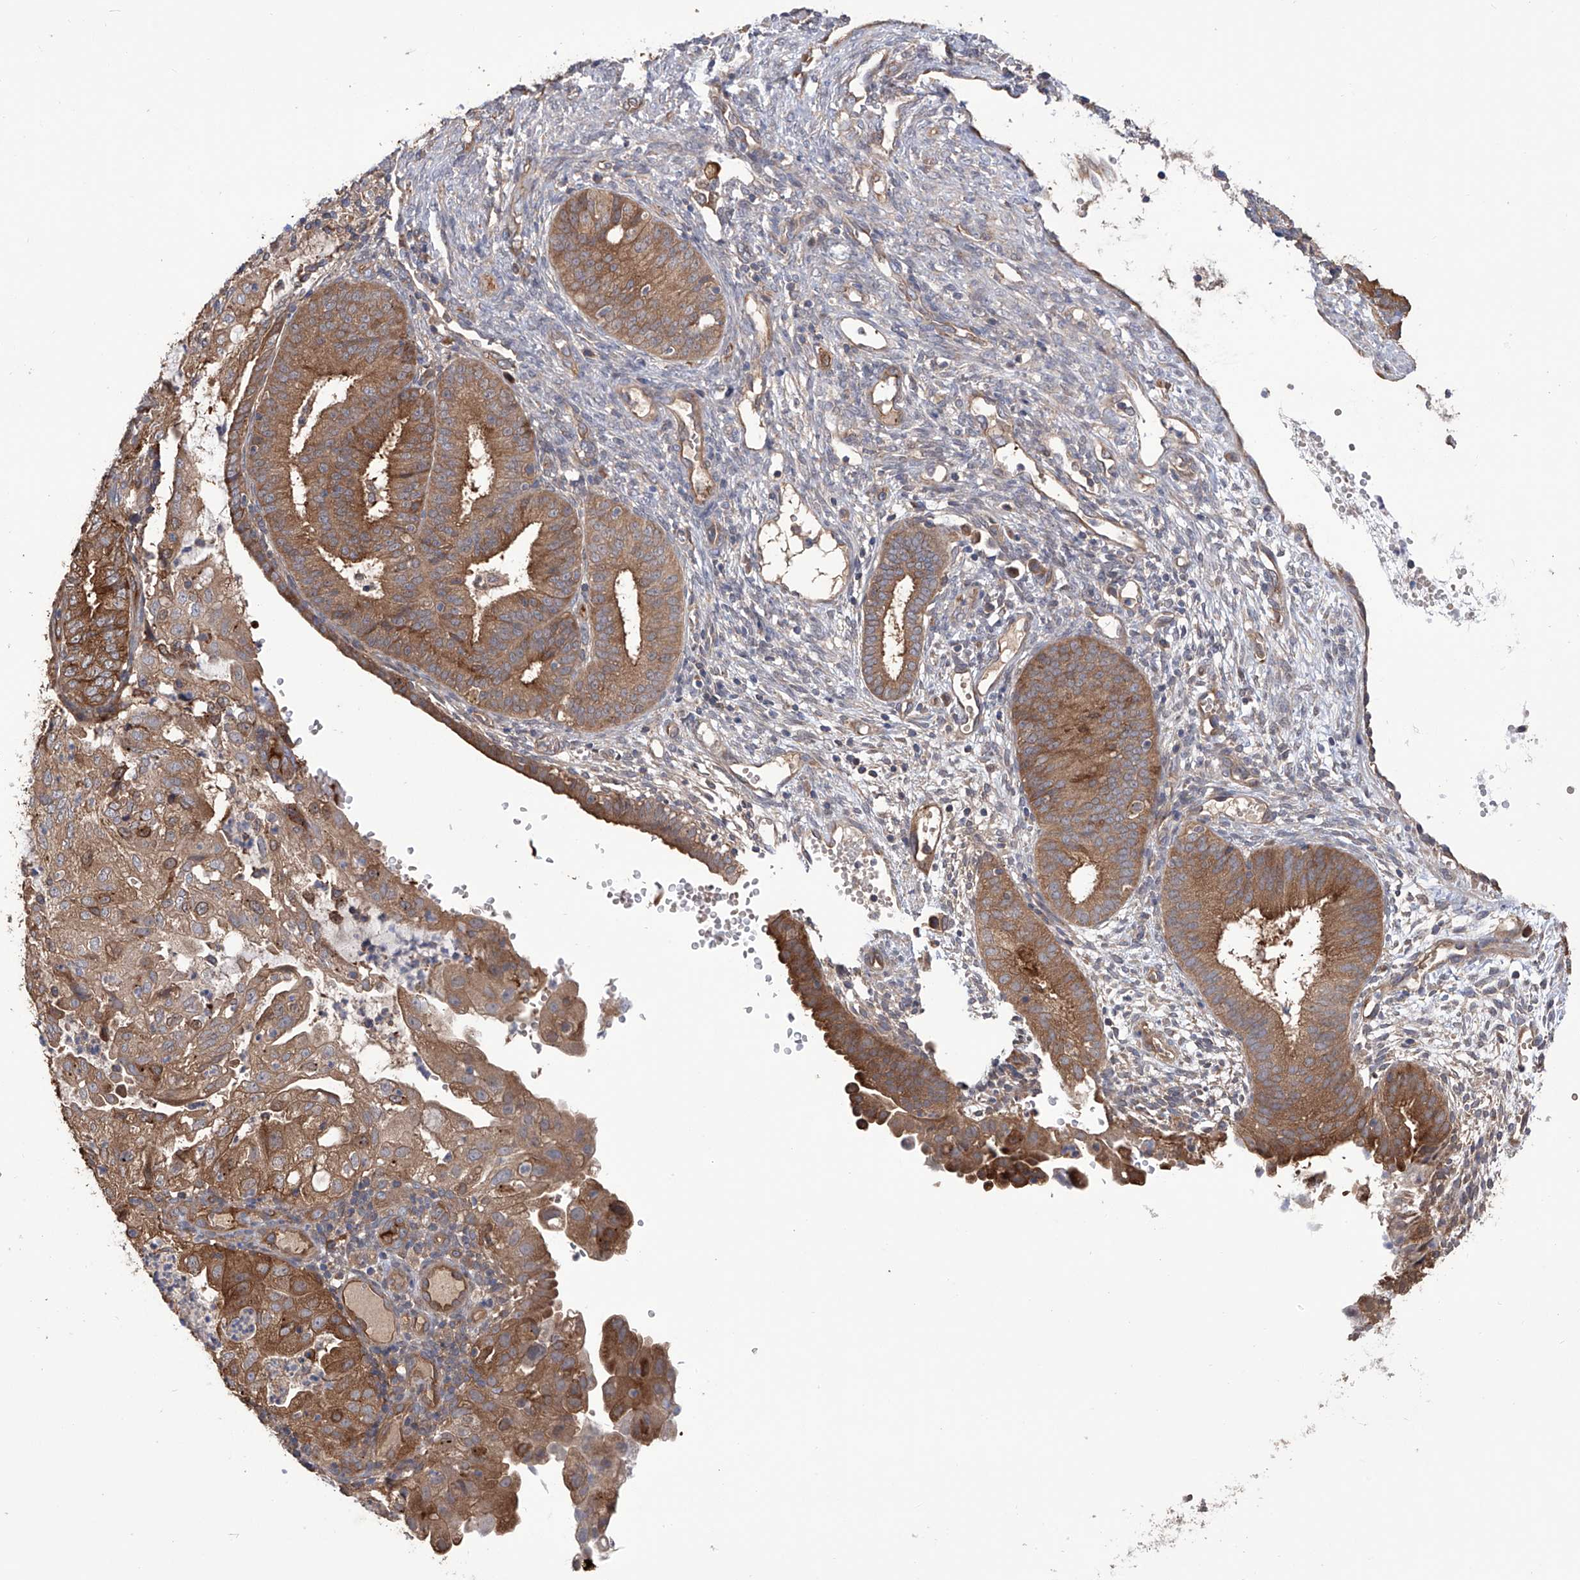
{"staining": {"intensity": "moderate", "quantity": ">75%", "location": "cytoplasmic/membranous"}, "tissue": "endometrial cancer", "cell_type": "Tumor cells", "image_type": "cancer", "snomed": [{"axis": "morphology", "description": "Adenocarcinoma, NOS"}, {"axis": "topography", "description": "Endometrium"}], "caption": "DAB immunohistochemical staining of endometrial cancer (adenocarcinoma) reveals moderate cytoplasmic/membranous protein staining in approximately >75% of tumor cells.", "gene": "NUDT17", "patient": {"sex": "female", "age": 51}}